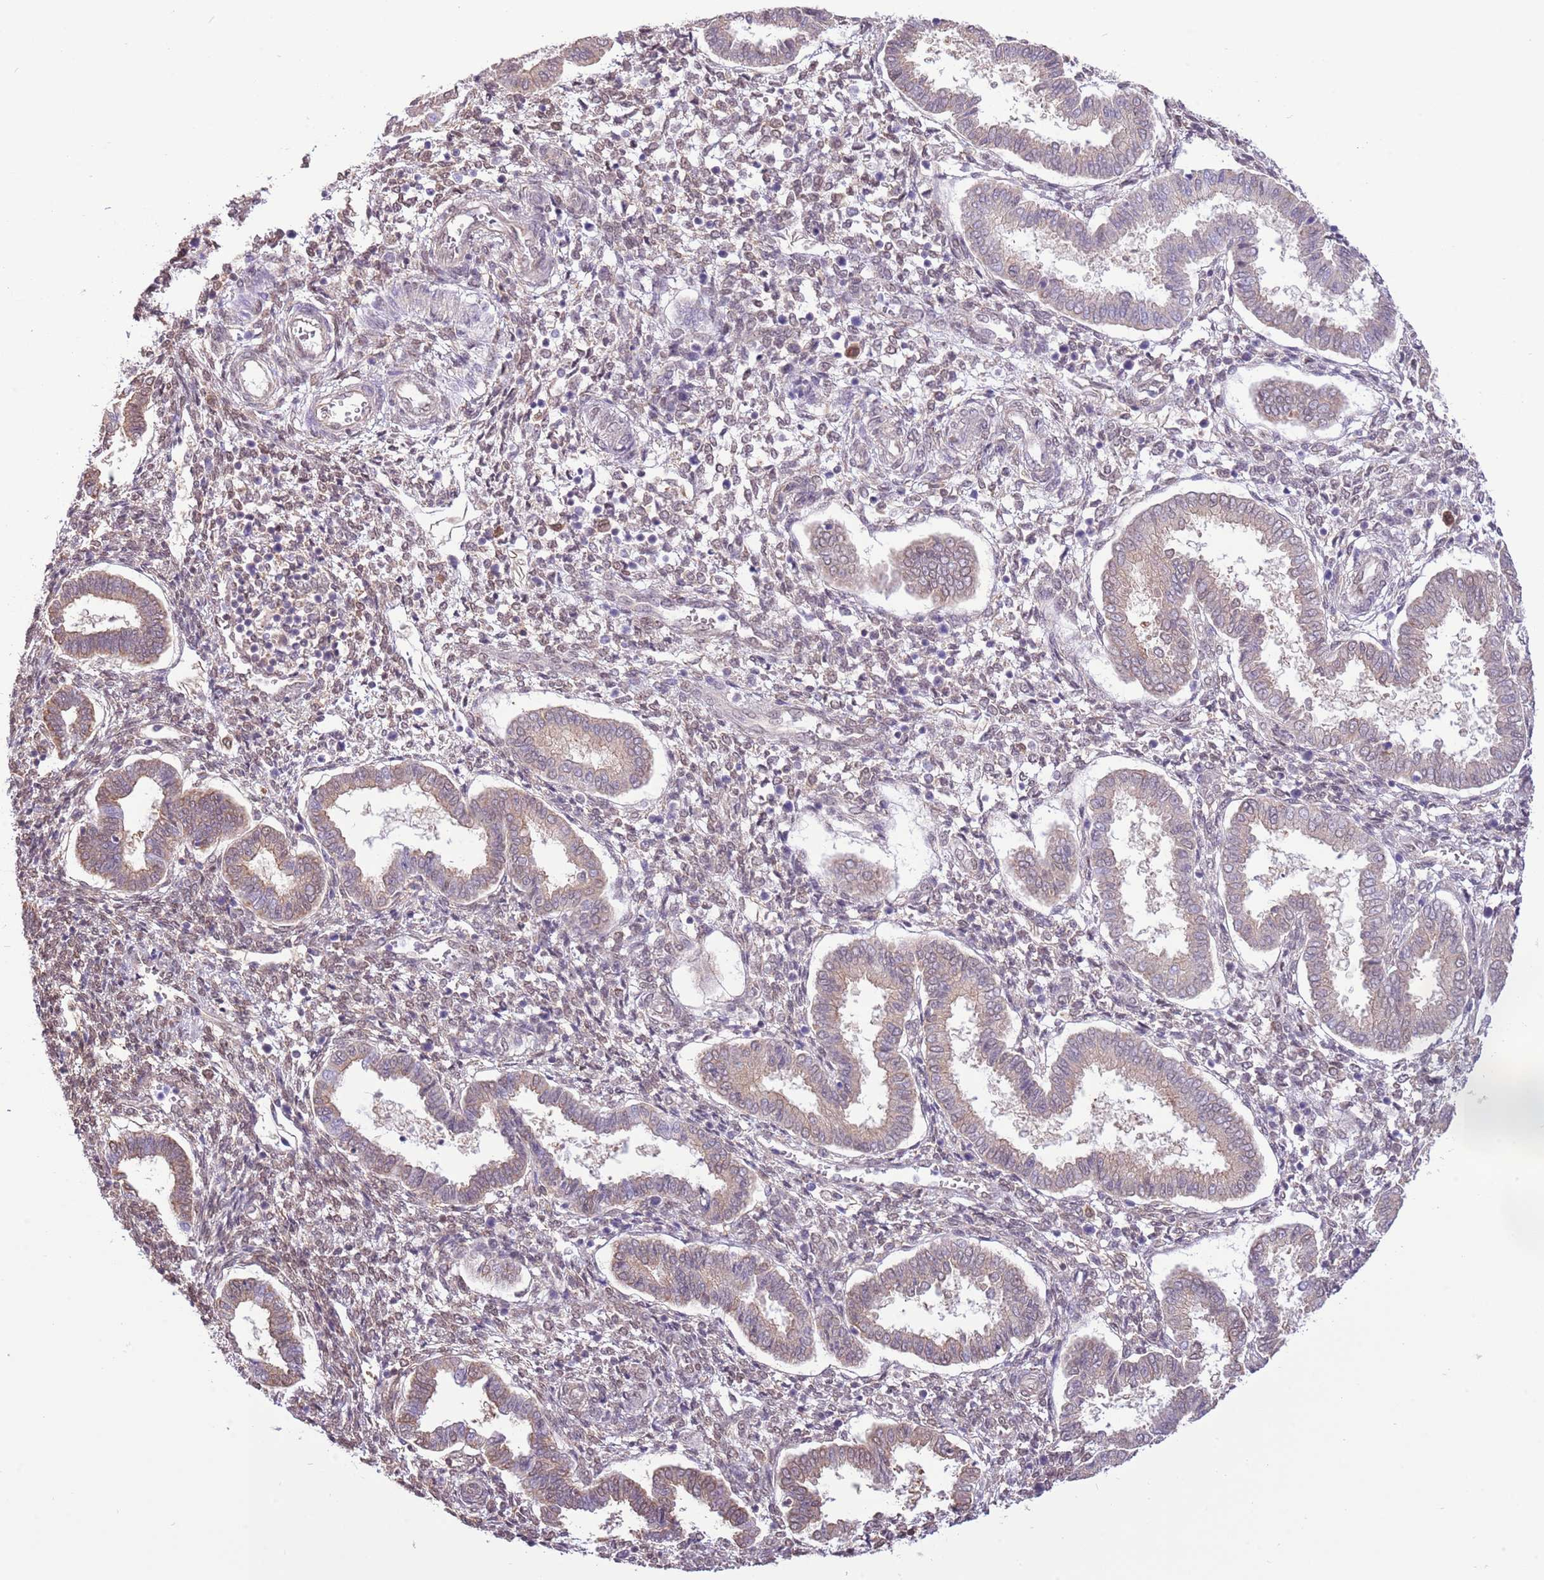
{"staining": {"intensity": "weak", "quantity": "<25%", "location": "nuclear"}, "tissue": "endometrium", "cell_type": "Cells in endometrial stroma", "image_type": "normal", "snomed": [{"axis": "morphology", "description": "Normal tissue, NOS"}, {"axis": "topography", "description": "Endometrium"}], "caption": "Immunohistochemical staining of unremarkable endometrium shows no significant positivity in cells in endometrial stroma.", "gene": "NSFL1C", "patient": {"sex": "female", "age": 24}}